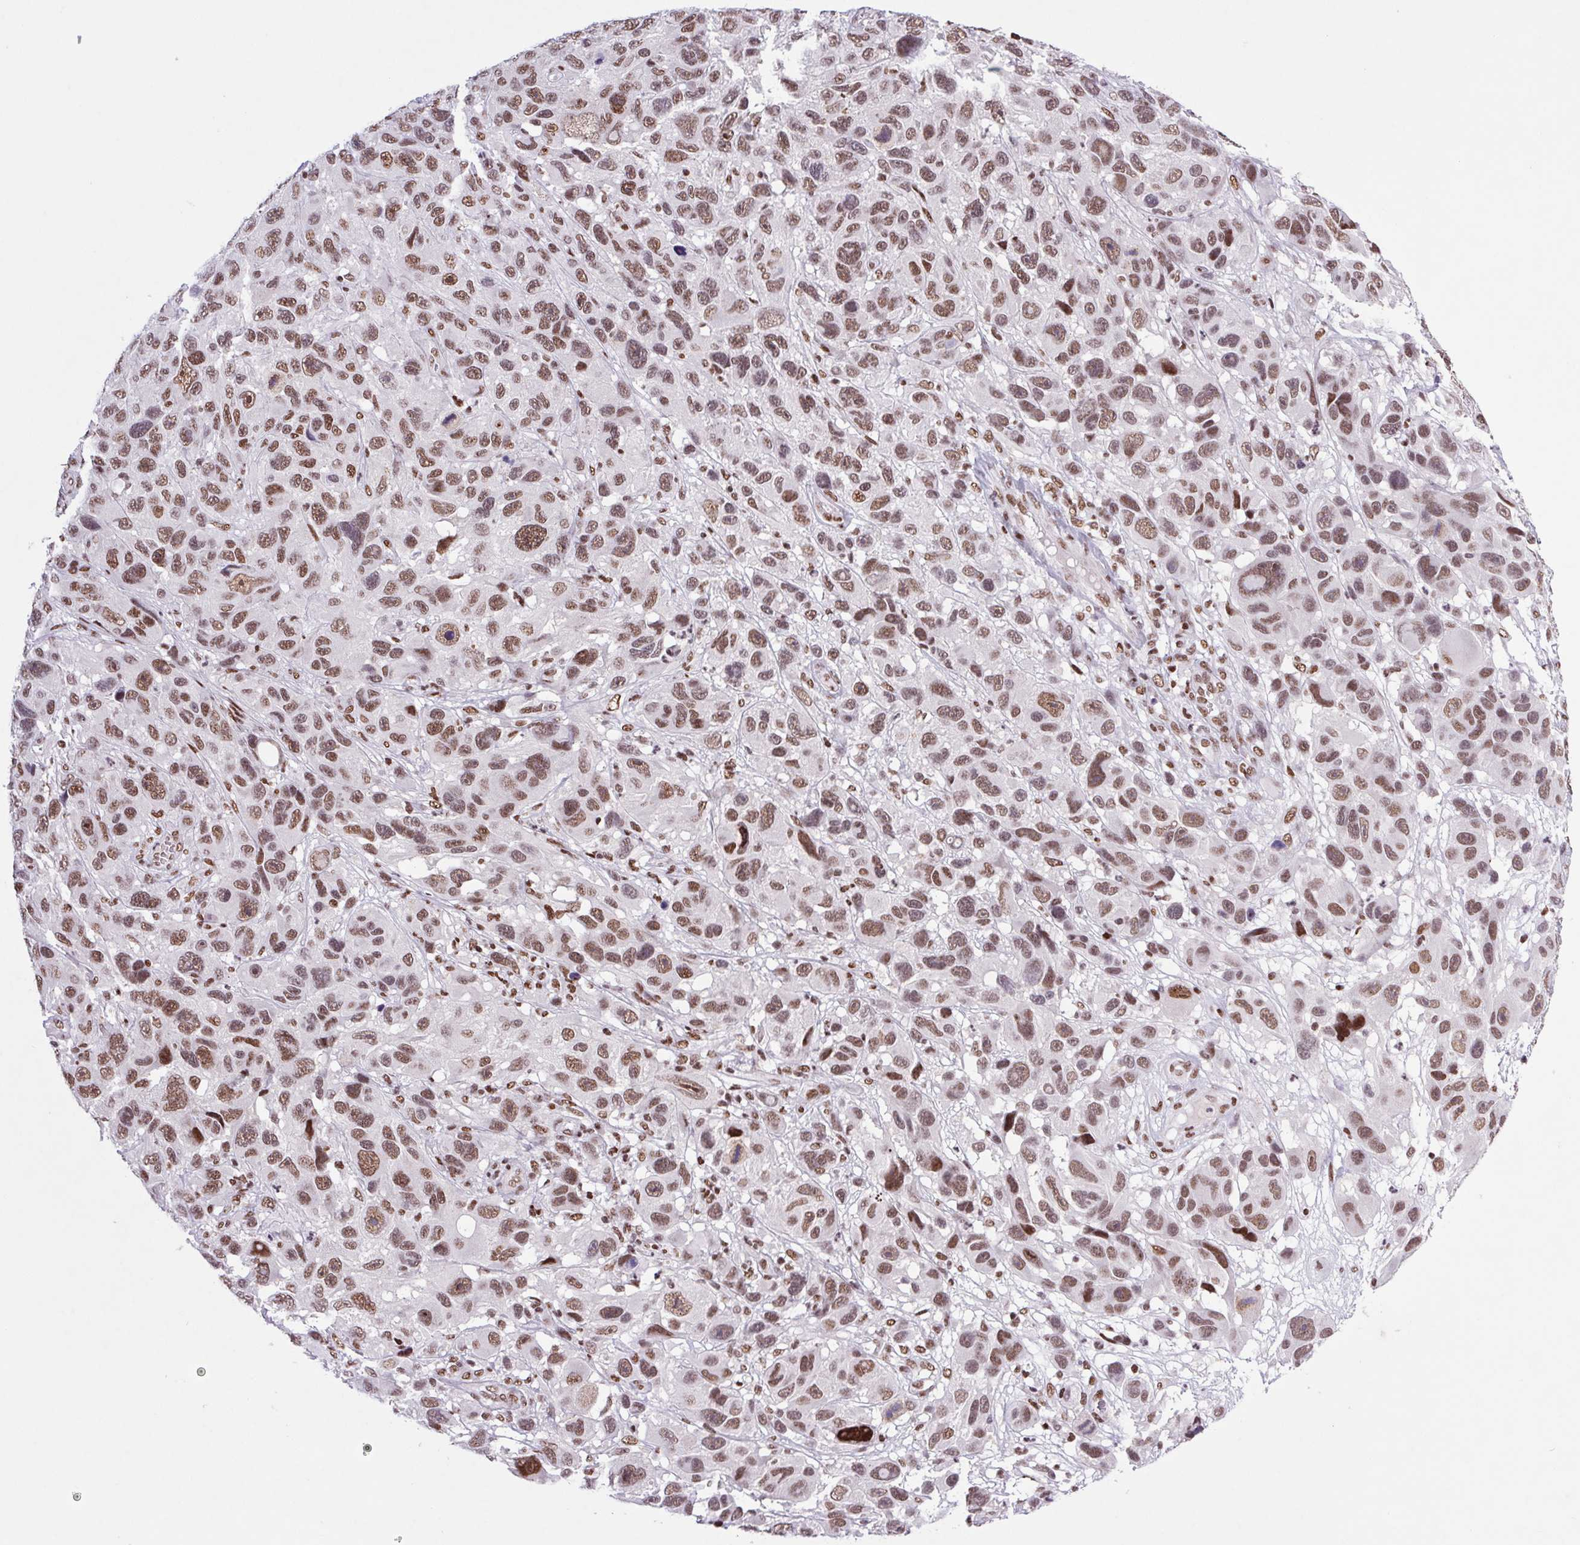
{"staining": {"intensity": "moderate", "quantity": ">75%", "location": "nuclear"}, "tissue": "melanoma", "cell_type": "Tumor cells", "image_type": "cancer", "snomed": [{"axis": "morphology", "description": "Malignant melanoma, NOS"}, {"axis": "topography", "description": "Skin"}], "caption": "Immunohistochemical staining of malignant melanoma reveals moderate nuclear protein staining in approximately >75% of tumor cells.", "gene": "LDLRAD4", "patient": {"sex": "male", "age": 53}}